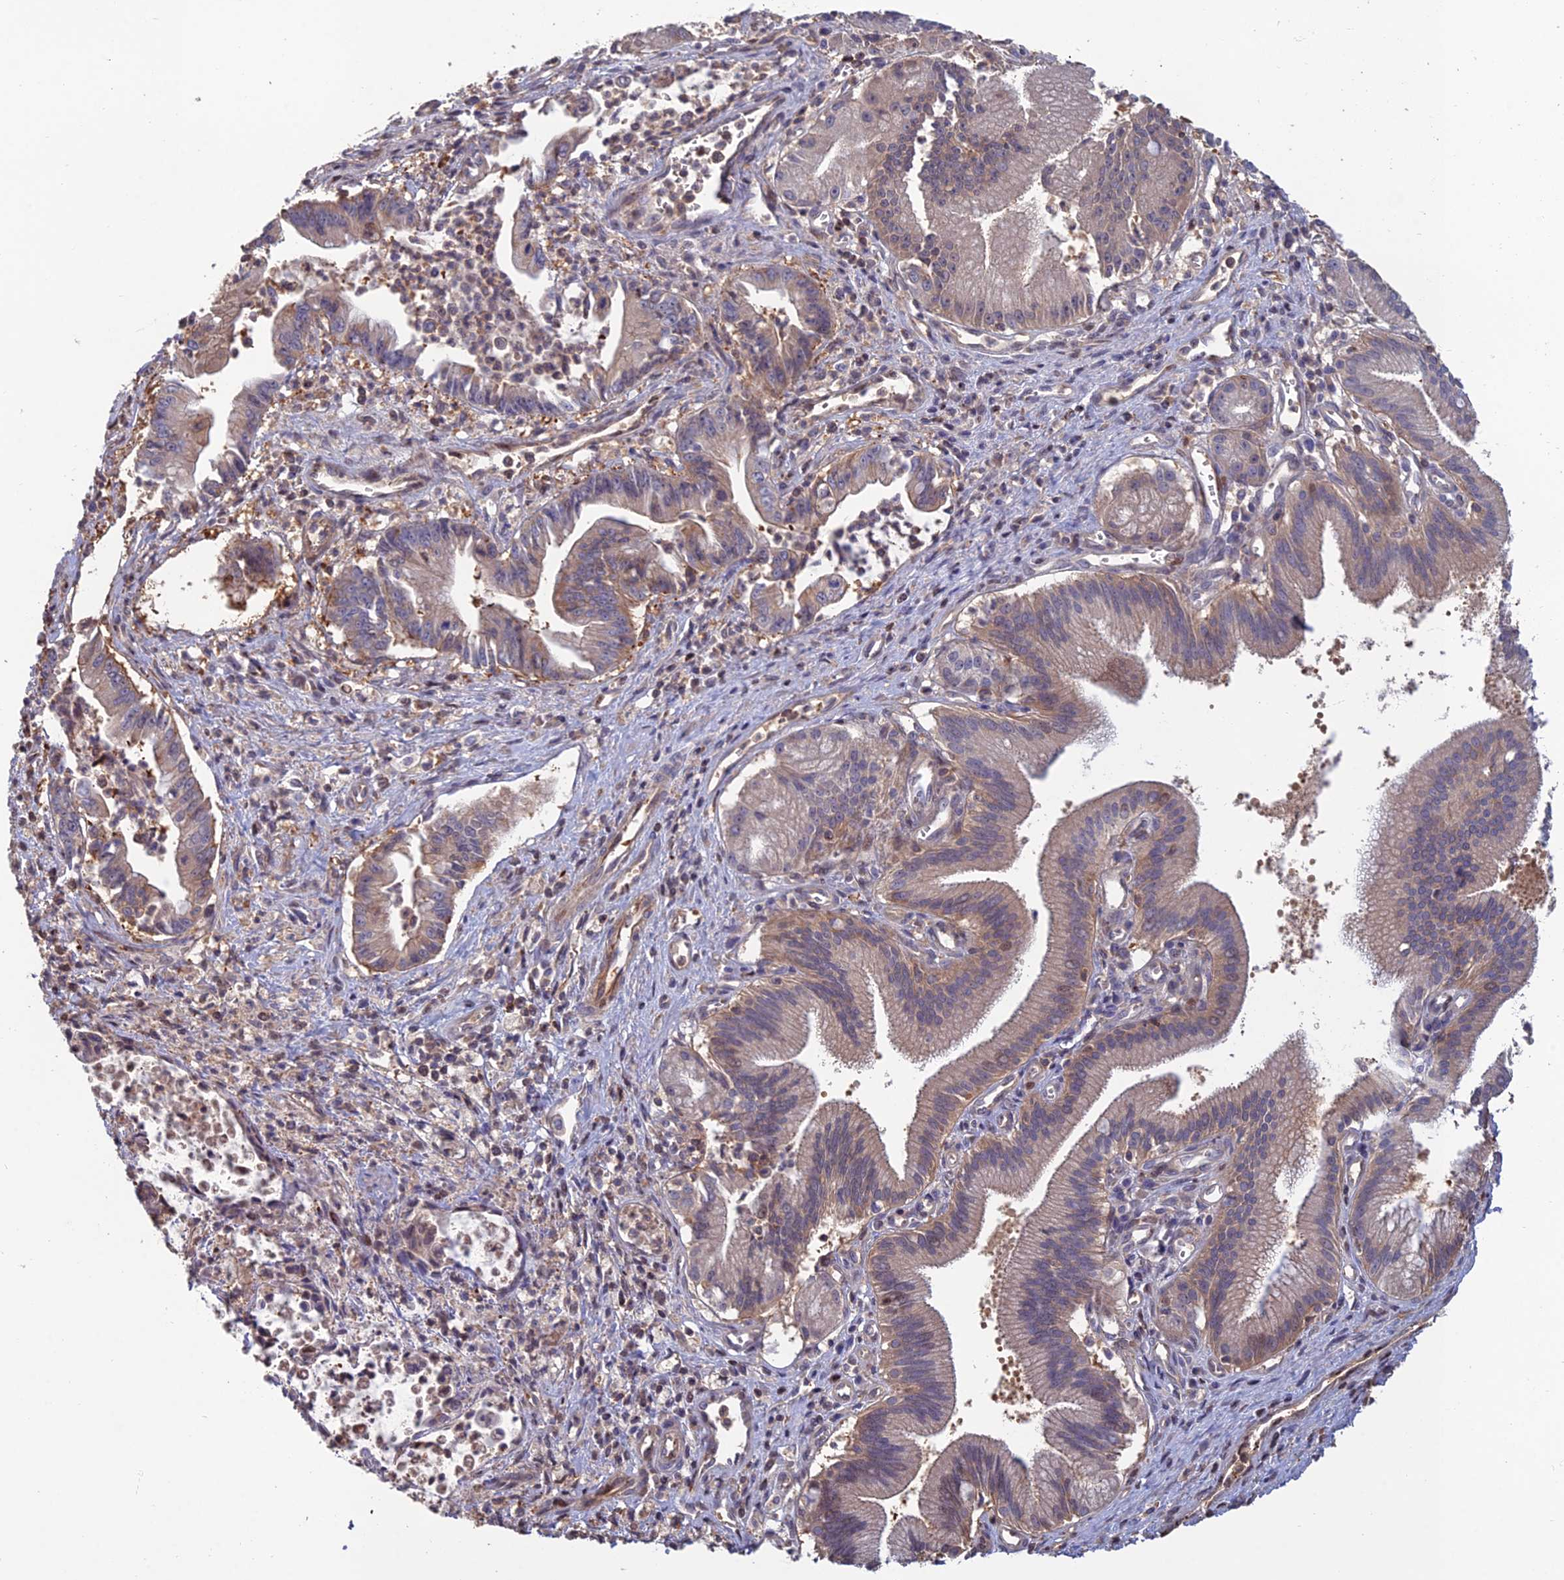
{"staining": {"intensity": "weak", "quantity": "25%-75%", "location": "cytoplasmic/membranous"}, "tissue": "pancreatic cancer", "cell_type": "Tumor cells", "image_type": "cancer", "snomed": [{"axis": "morphology", "description": "Adenocarcinoma, NOS"}, {"axis": "topography", "description": "Pancreas"}], "caption": "This photomicrograph reveals immunohistochemistry (IHC) staining of human adenocarcinoma (pancreatic), with low weak cytoplasmic/membranous positivity in approximately 25%-75% of tumor cells.", "gene": "C15orf62", "patient": {"sex": "male", "age": 78}}